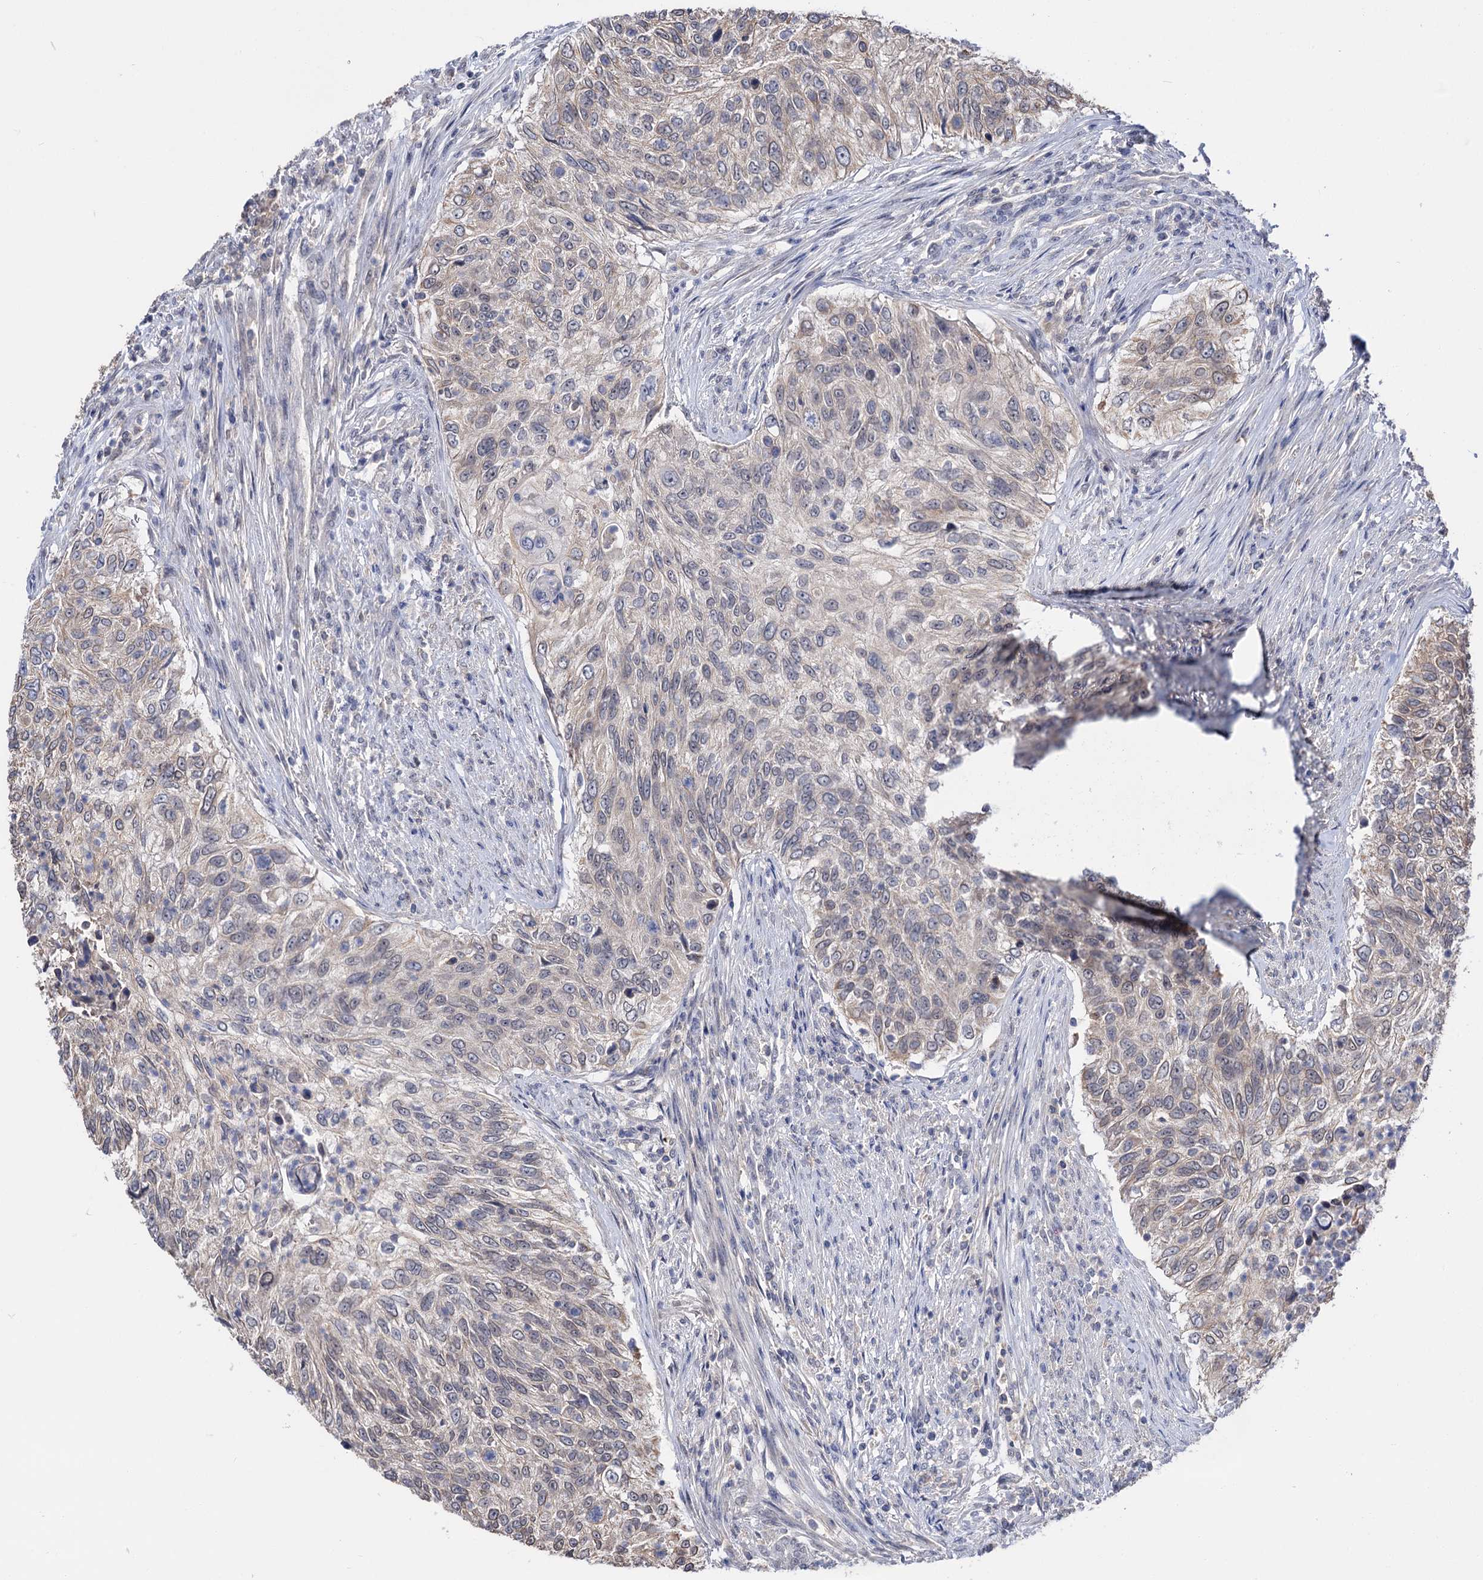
{"staining": {"intensity": "negative", "quantity": "none", "location": "none"}, "tissue": "urothelial cancer", "cell_type": "Tumor cells", "image_type": "cancer", "snomed": [{"axis": "morphology", "description": "Urothelial carcinoma, High grade"}, {"axis": "topography", "description": "Urinary bladder"}], "caption": "A high-resolution histopathology image shows IHC staining of urothelial cancer, which displays no significant expression in tumor cells.", "gene": "NEK10", "patient": {"sex": "female", "age": 60}}